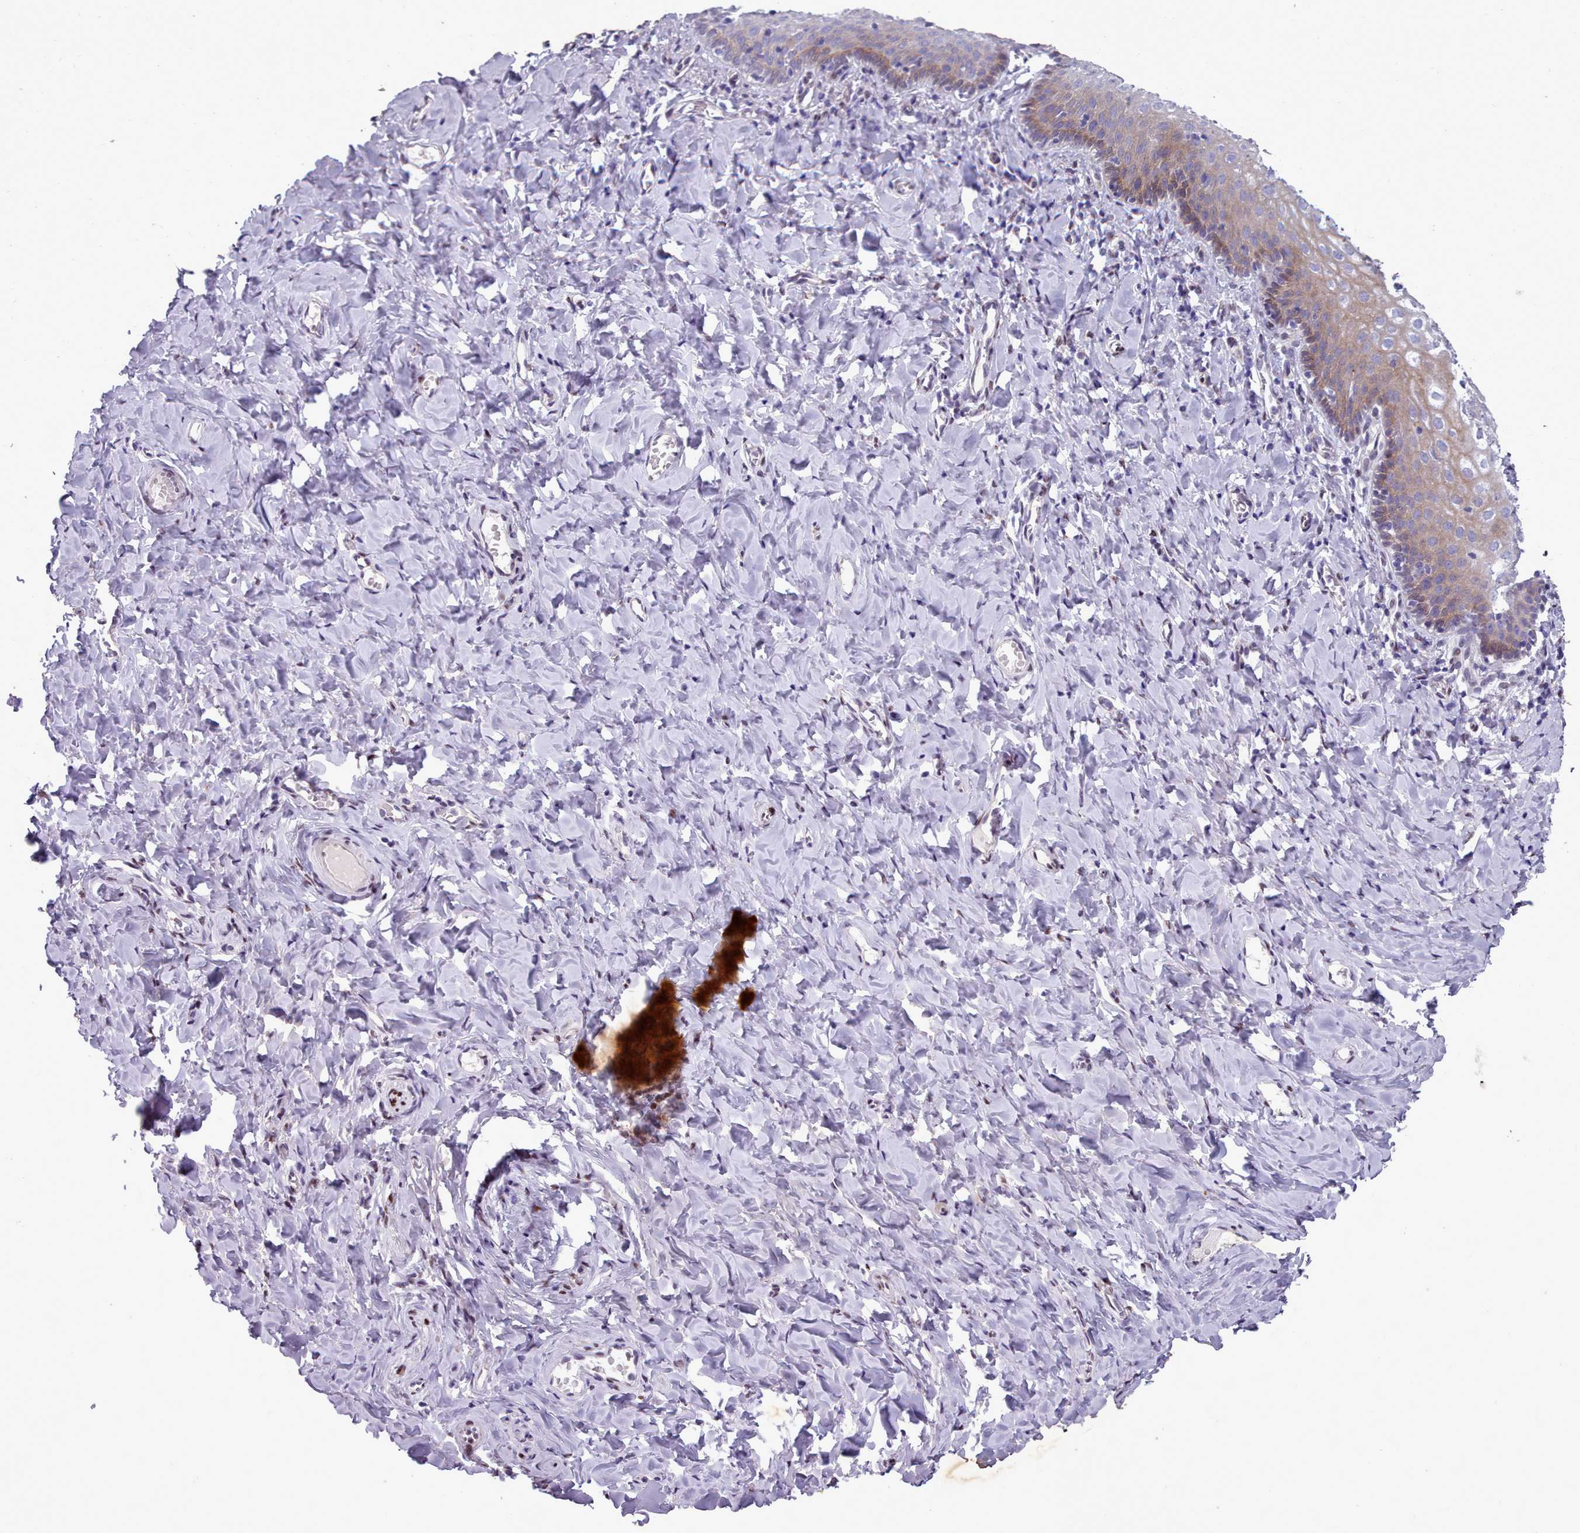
{"staining": {"intensity": "moderate", "quantity": "<25%", "location": "cytoplasmic/membranous,nuclear"}, "tissue": "vagina", "cell_type": "Squamous epithelial cells", "image_type": "normal", "snomed": [{"axis": "morphology", "description": "Normal tissue, NOS"}, {"axis": "topography", "description": "Vagina"}], "caption": "Protein positivity by immunohistochemistry (IHC) displays moderate cytoplasmic/membranous,nuclear expression in approximately <25% of squamous epithelial cells in normal vagina. (Stains: DAB (3,3'-diaminobenzidine) in brown, nuclei in blue, Microscopy: brightfield microscopy at high magnification).", "gene": "KCNT2", "patient": {"sex": "female", "age": 60}}